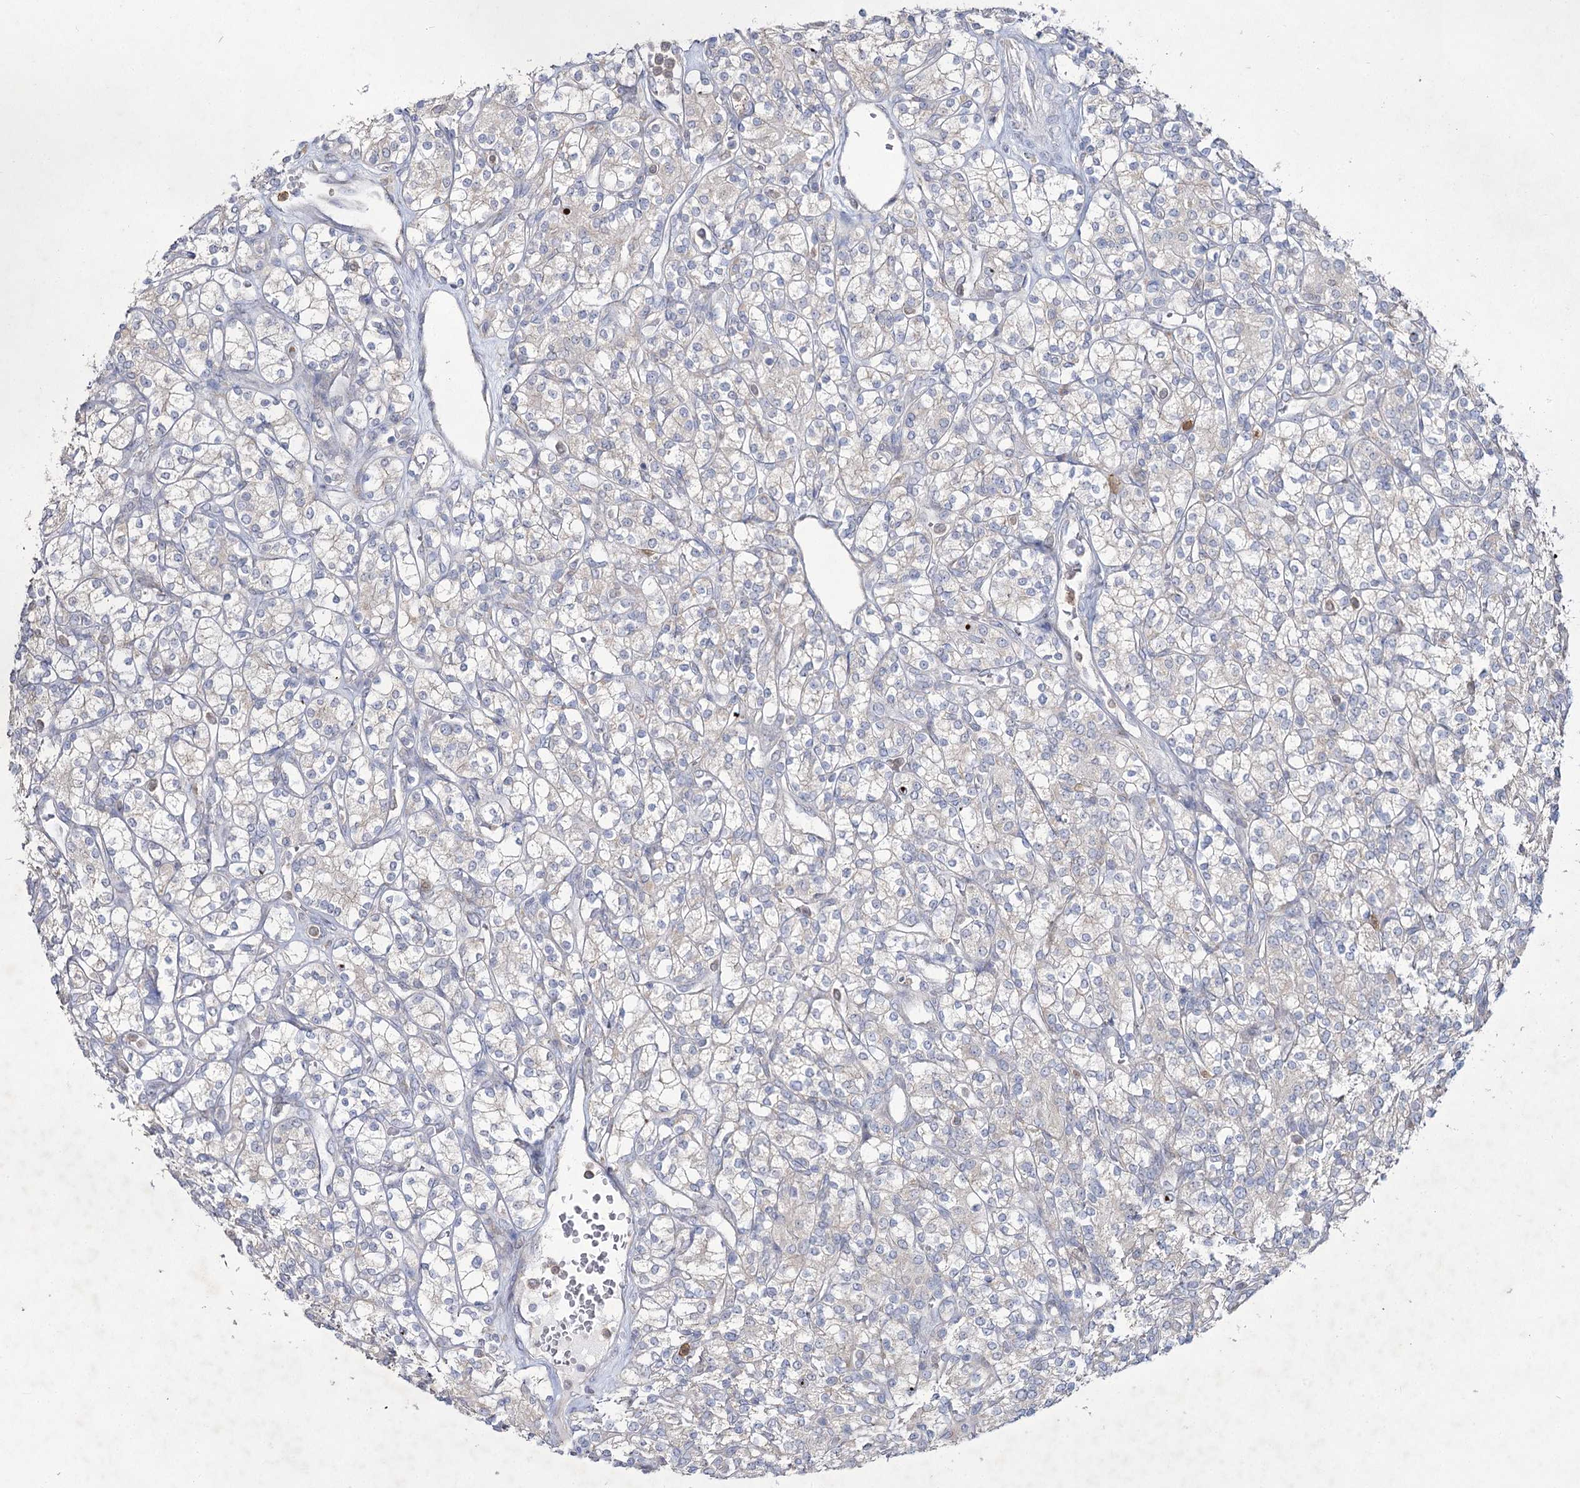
{"staining": {"intensity": "negative", "quantity": "none", "location": "none"}, "tissue": "renal cancer", "cell_type": "Tumor cells", "image_type": "cancer", "snomed": [{"axis": "morphology", "description": "Adenocarcinoma, NOS"}, {"axis": "topography", "description": "Kidney"}], "caption": "The immunohistochemistry micrograph has no significant staining in tumor cells of adenocarcinoma (renal) tissue. (Brightfield microscopy of DAB (3,3'-diaminobenzidine) immunohistochemistry at high magnification).", "gene": "NIPAL4", "patient": {"sex": "male", "age": 77}}